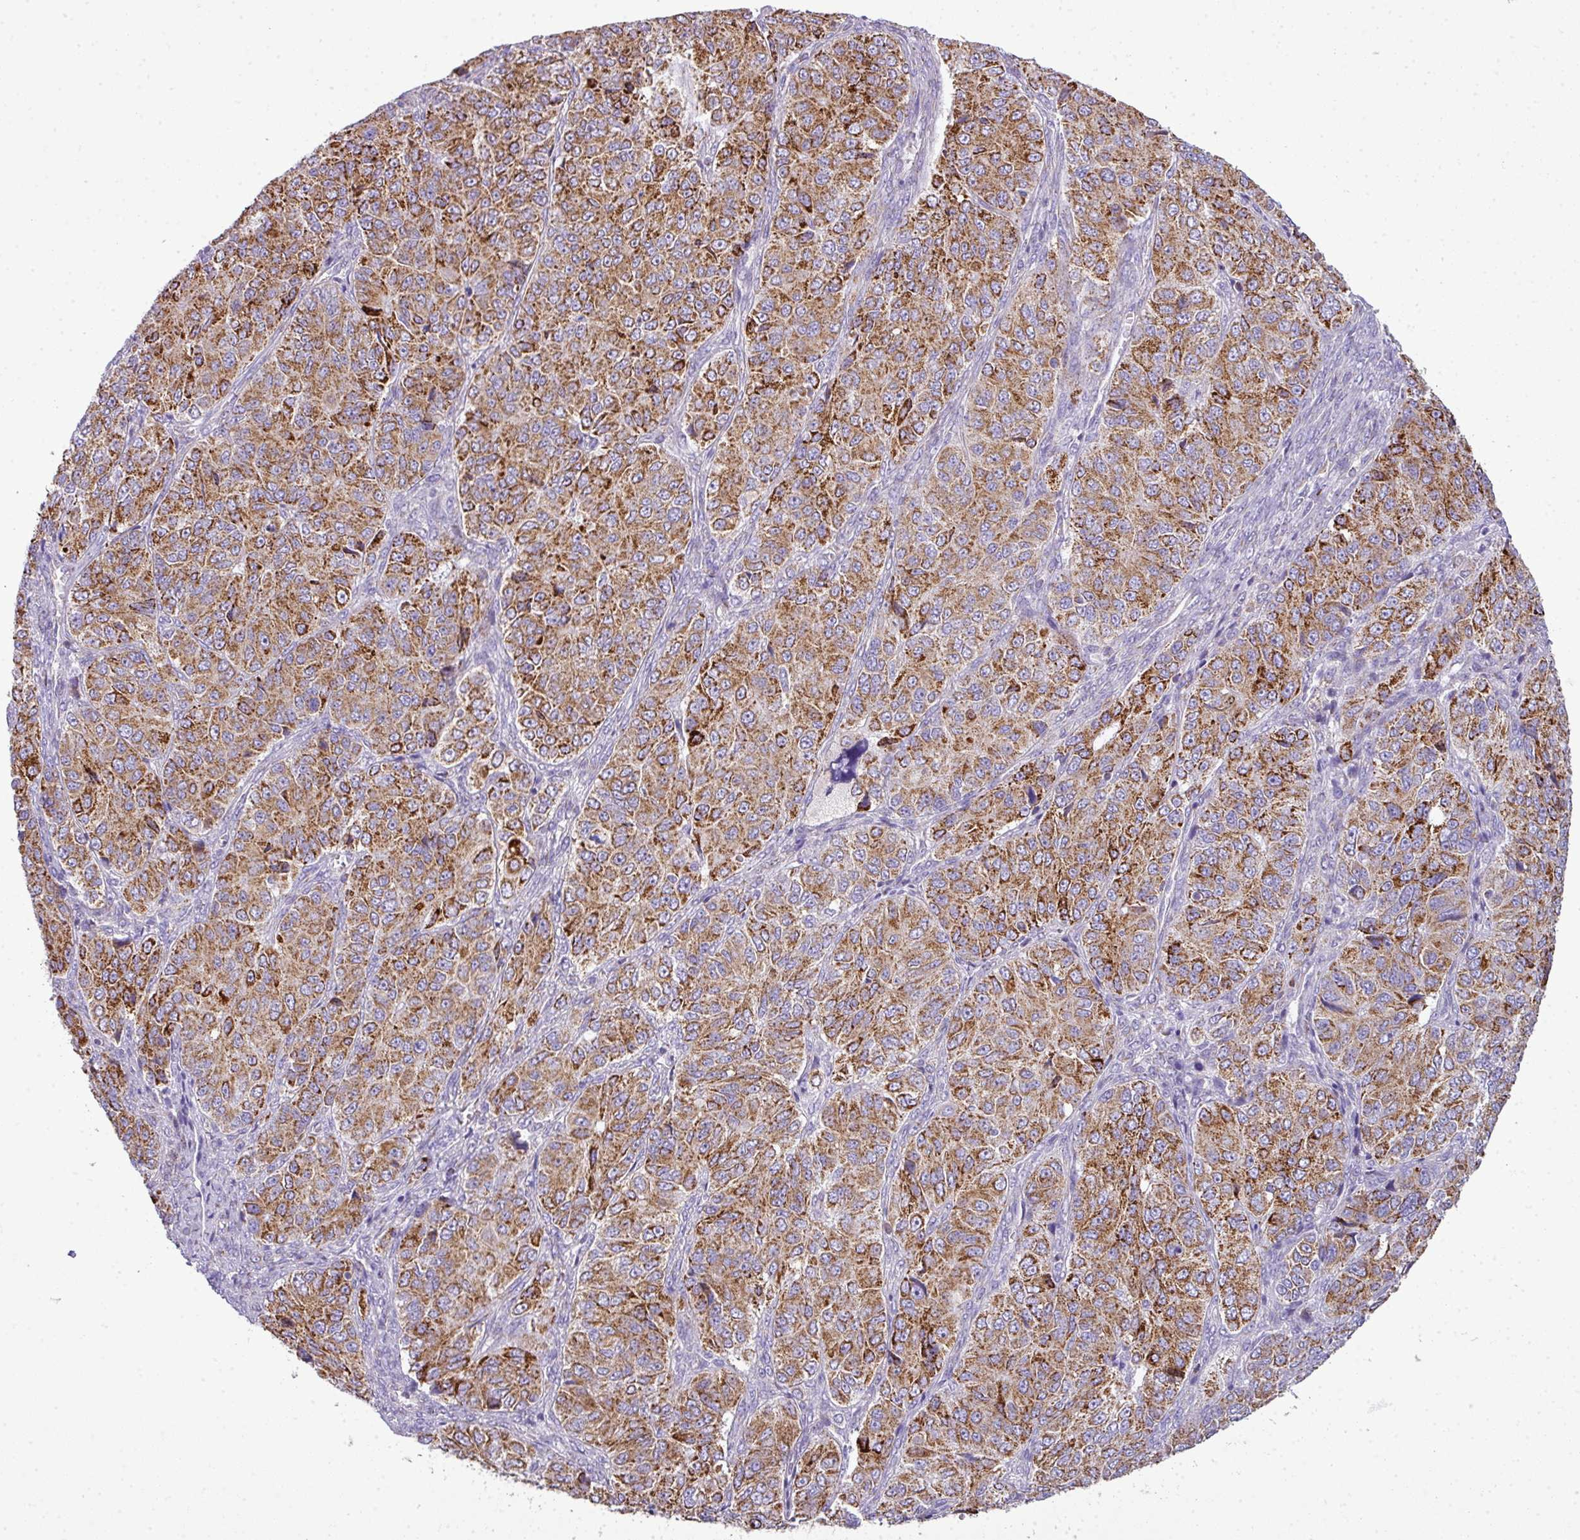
{"staining": {"intensity": "strong", "quantity": ">75%", "location": "cytoplasmic/membranous"}, "tissue": "ovarian cancer", "cell_type": "Tumor cells", "image_type": "cancer", "snomed": [{"axis": "morphology", "description": "Carcinoma, endometroid"}, {"axis": "topography", "description": "Ovary"}], "caption": "Immunohistochemistry (DAB) staining of human ovarian cancer (endometroid carcinoma) displays strong cytoplasmic/membranous protein staining in approximately >75% of tumor cells.", "gene": "ZNF81", "patient": {"sex": "female", "age": 51}}